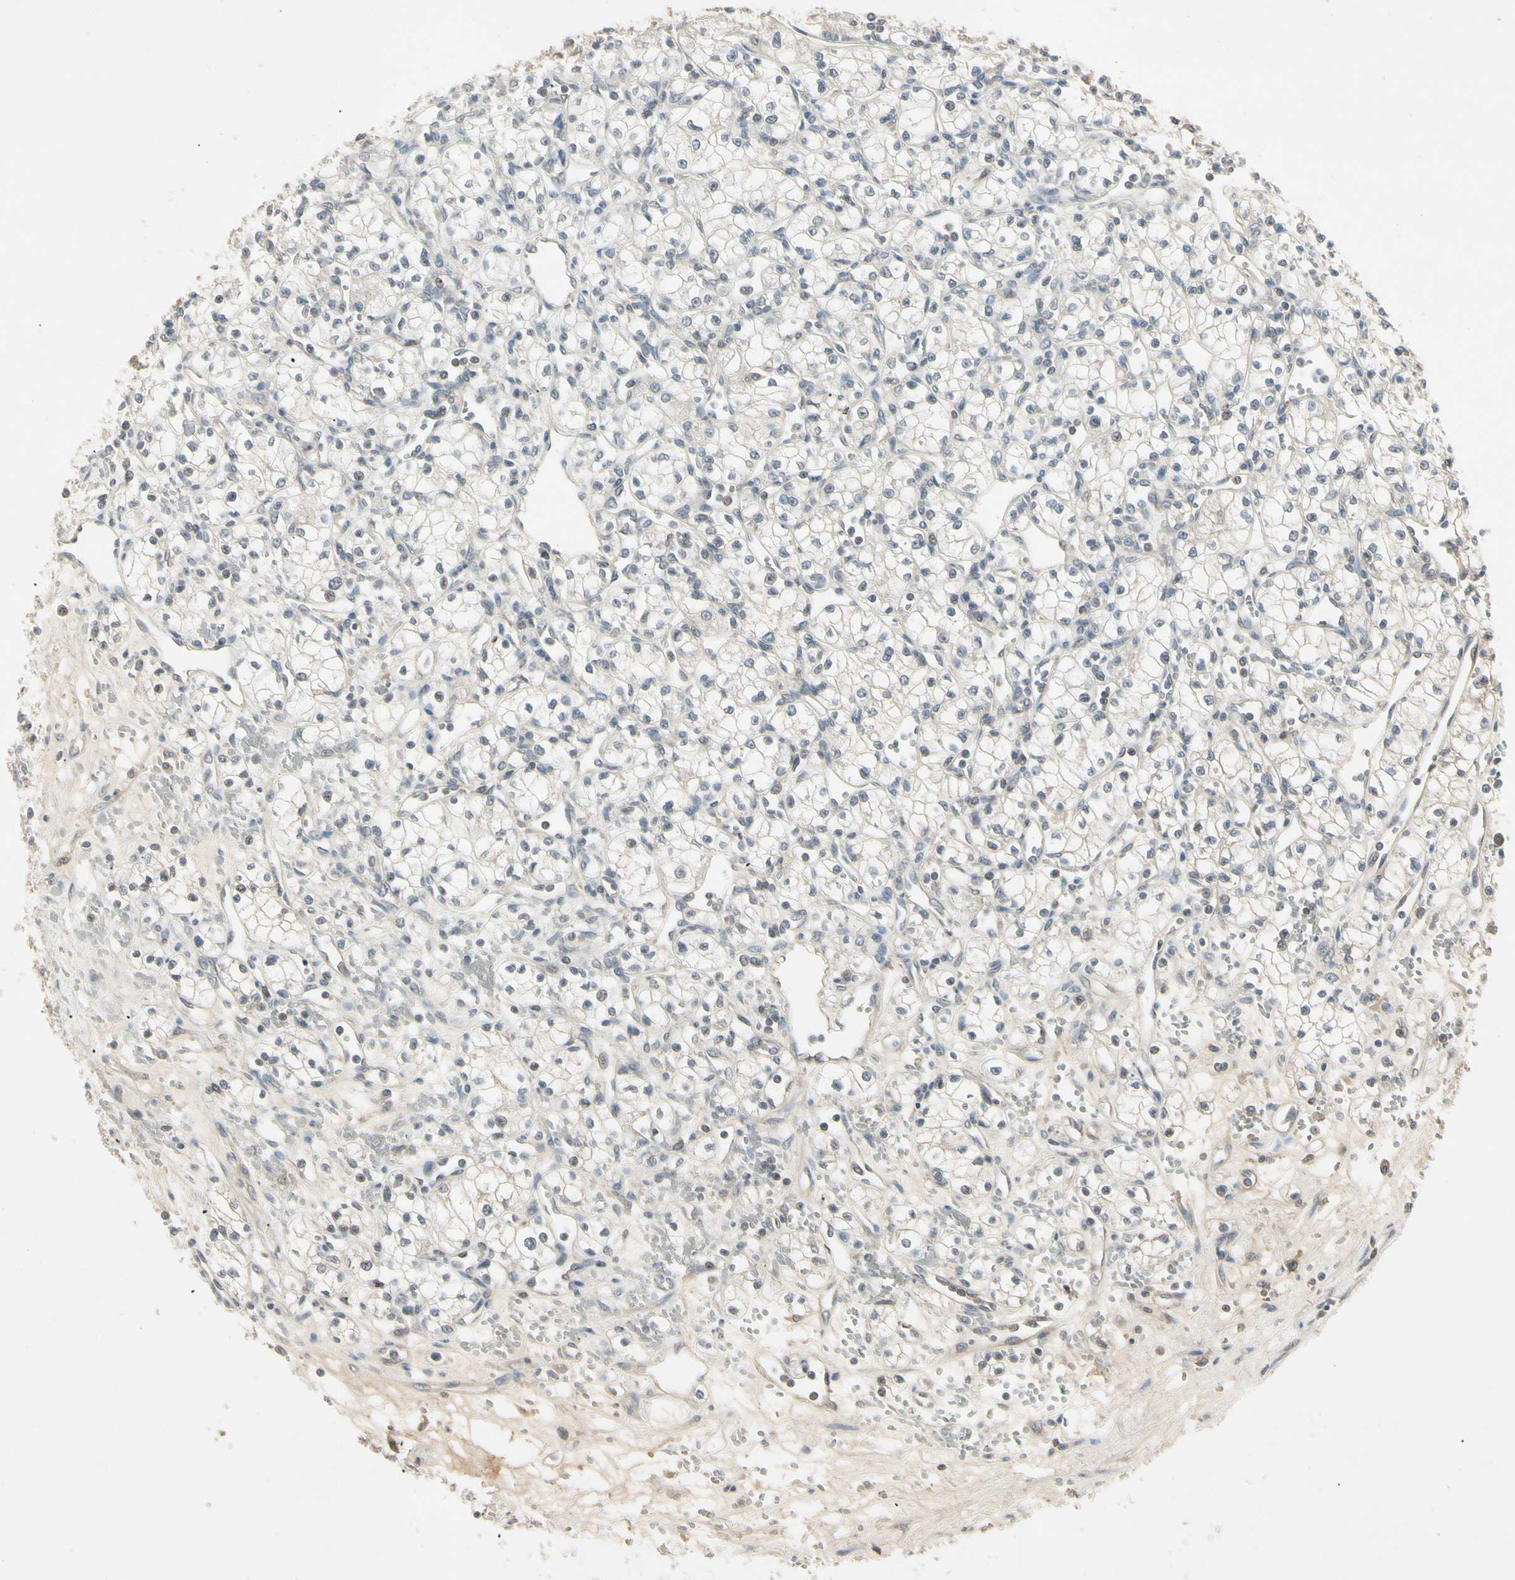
{"staining": {"intensity": "negative", "quantity": "none", "location": "none"}, "tissue": "renal cancer", "cell_type": "Tumor cells", "image_type": "cancer", "snomed": [{"axis": "morphology", "description": "Normal tissue, NOS"}, {"axis": "morphology", "description": "Adenocarcinoma, NOS"}, {"axis": "topography", "description": "Kidney"}], "caption": "Tumor cells show no significant positivity in adenocarcinoma (renal). (Stains: DAB immunohistochemistry with hematoxylin counter stain, Microscopy: brightfield microscopy at high magnification).", "gene": "CCL4", "patient": {"sex": "male", "age": 59}}